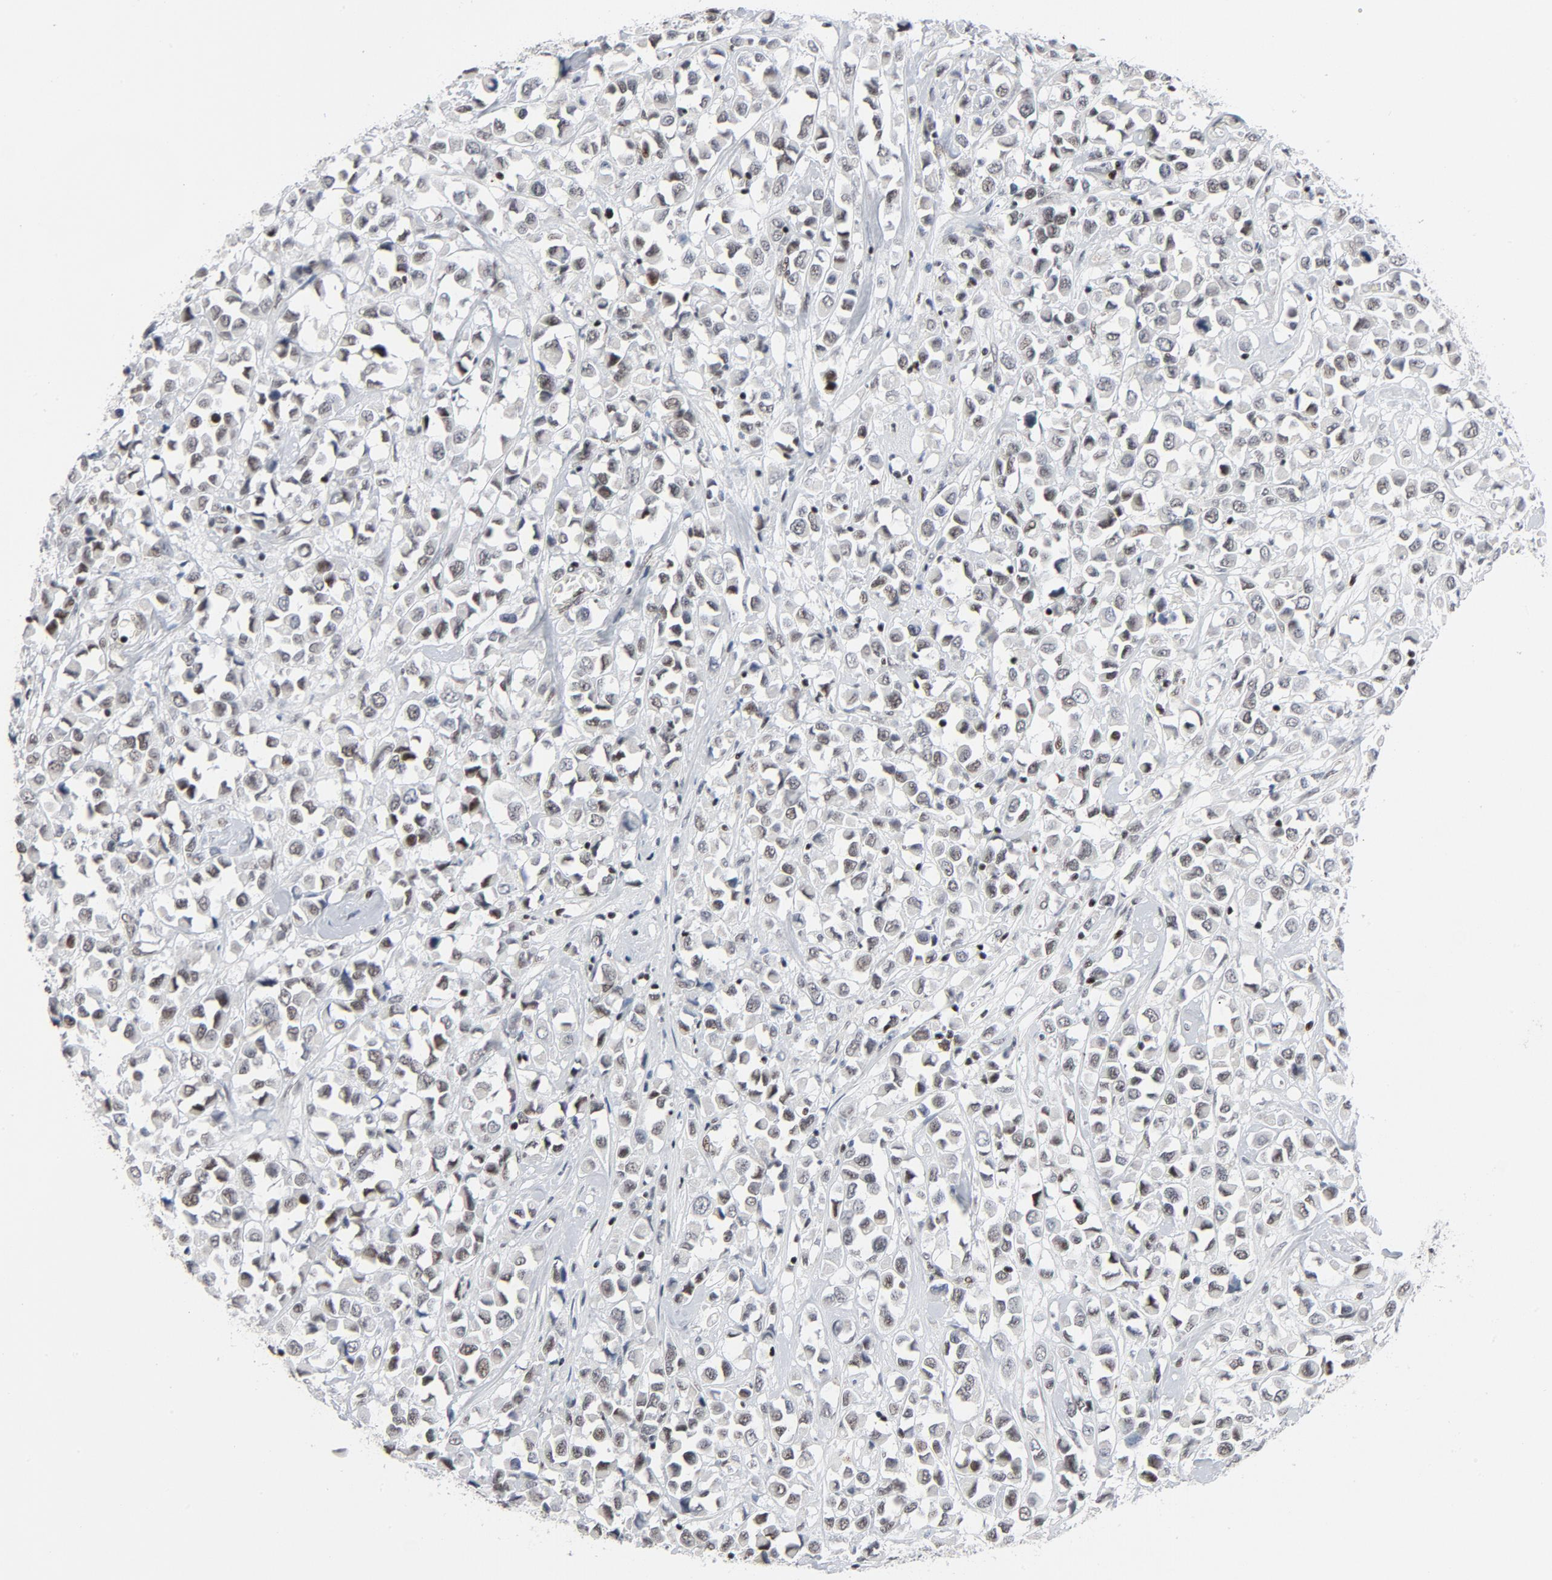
{"staining": {"intensity": "weak", "quantity": "25%-75%", "location": "nuclear"}, "tissue": "breast cancer", "cell_type": "Tumor cells", "image_type": "cancer", "snomed": [{"axis": "morphology", "description": "Duct carcinoma"}, {"axis": "topography", "description": "Breast"}], "caption": "Immunohistochemistry (DAB) staining of human breast infiltrating ductal carcinoma reveals weak nuclear protein positivity in approximately 25%-75% of tumor cells.", "gene": "GABPA", "patient": {"sex": "female", "age": 61}}